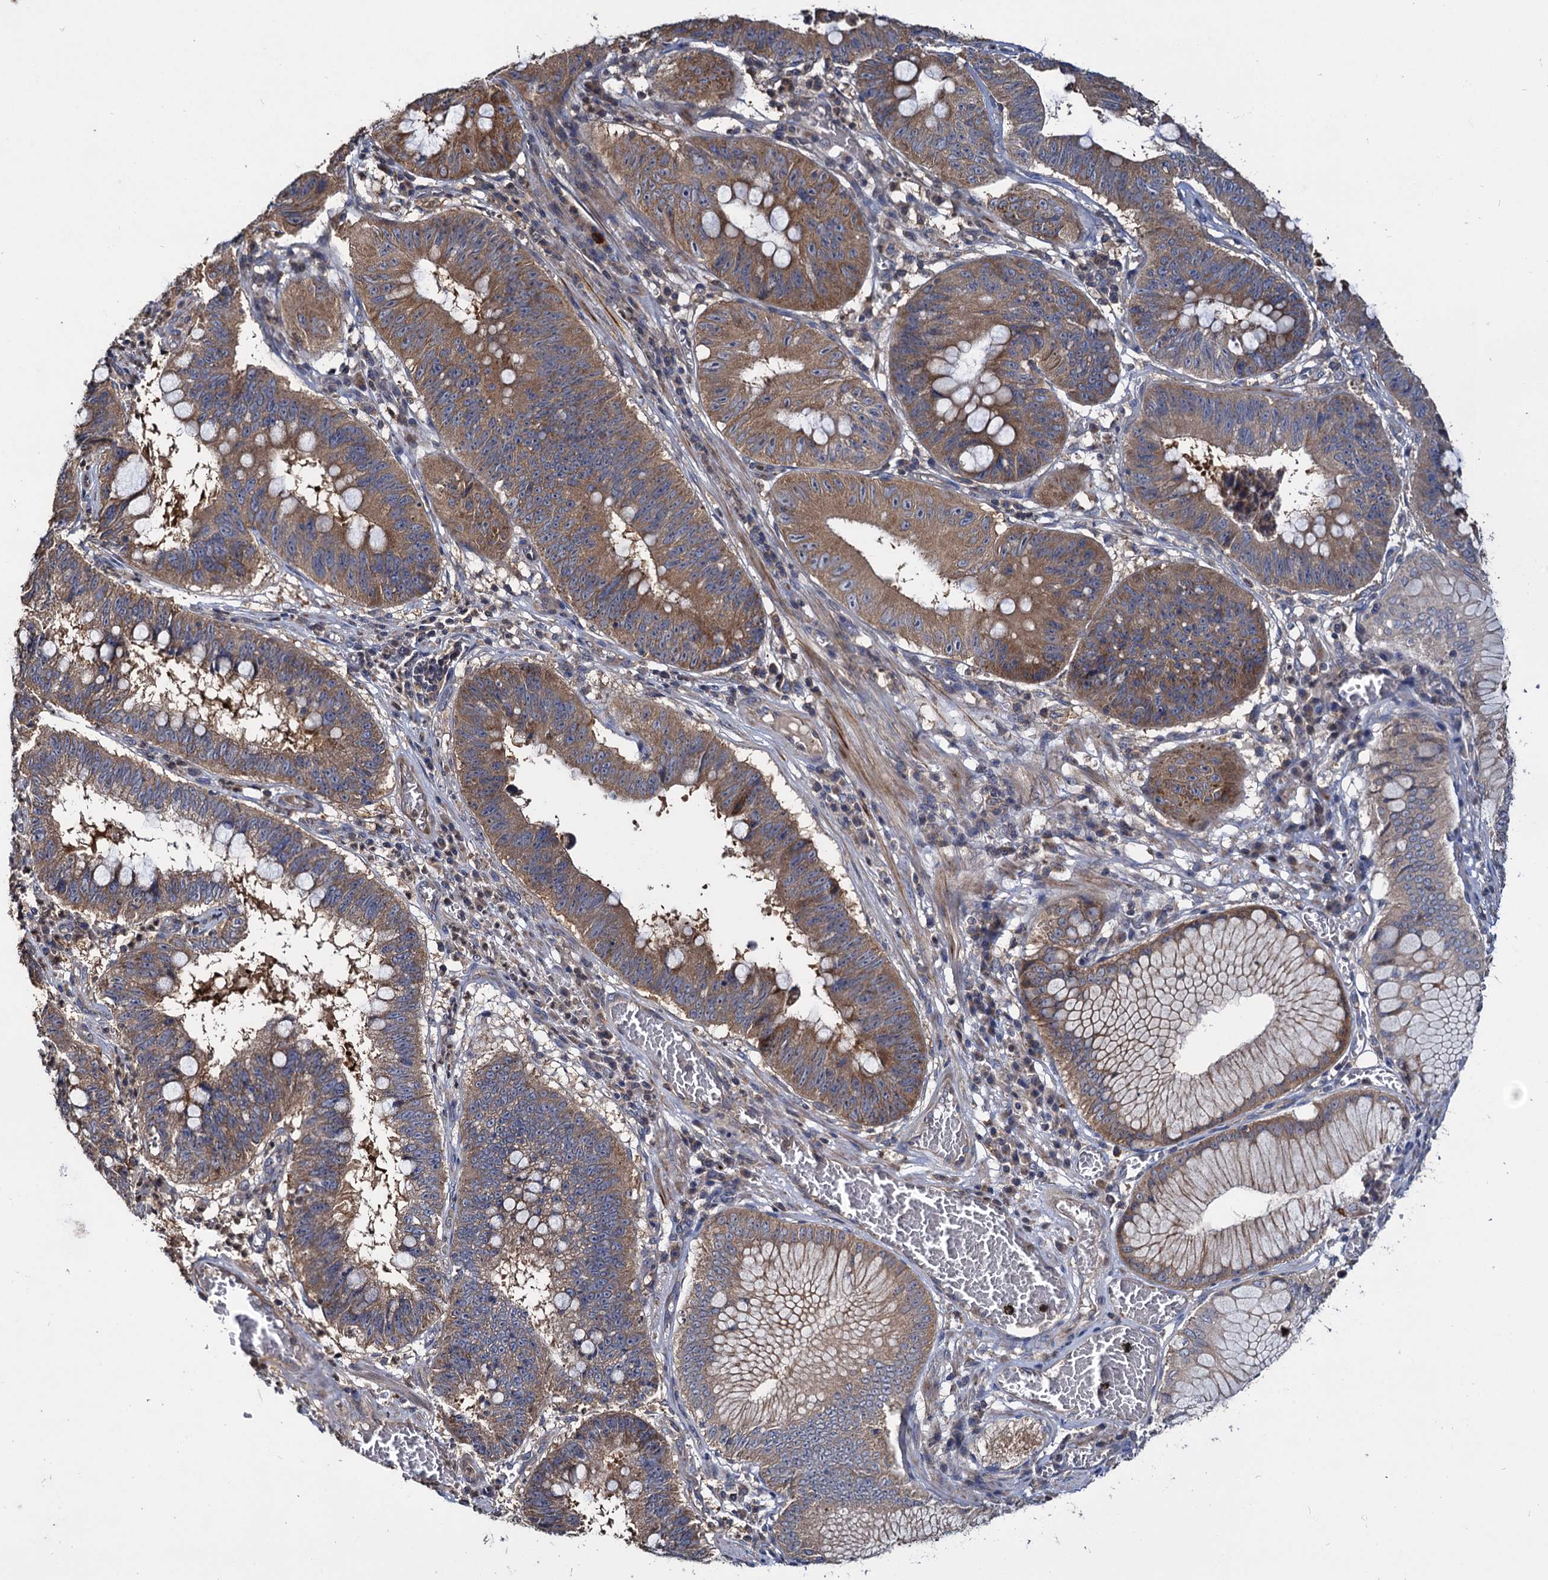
{"staining": {"intensity": "moderate", "quantity": ">75%", "location": "cytoplasmic/membranous"}, "tissue": "stomach cancer", "cell_type": "Tumor cells", "image_type": "cancer", "snomed": [{"axis": "morphology", "description": "Adenocarcinoma, NOS"}, {"axis": "topography", "description": "Stomach"}], "caption": "Adenocarcinoma (stomach) was stained to show a protein in brown. There is medium levels of moderate cytoplasmic/membranous expression in about >75% of tumor cells. The staining was performed using DAB (3,3'-diaminobenzidine) to visualize the protein expression in brown, while the nuclei were stained in blue with hematoxylin (Magnification: 20x).", "gene": "CEP192", "patient": {"sex": "male", "age": 59}}